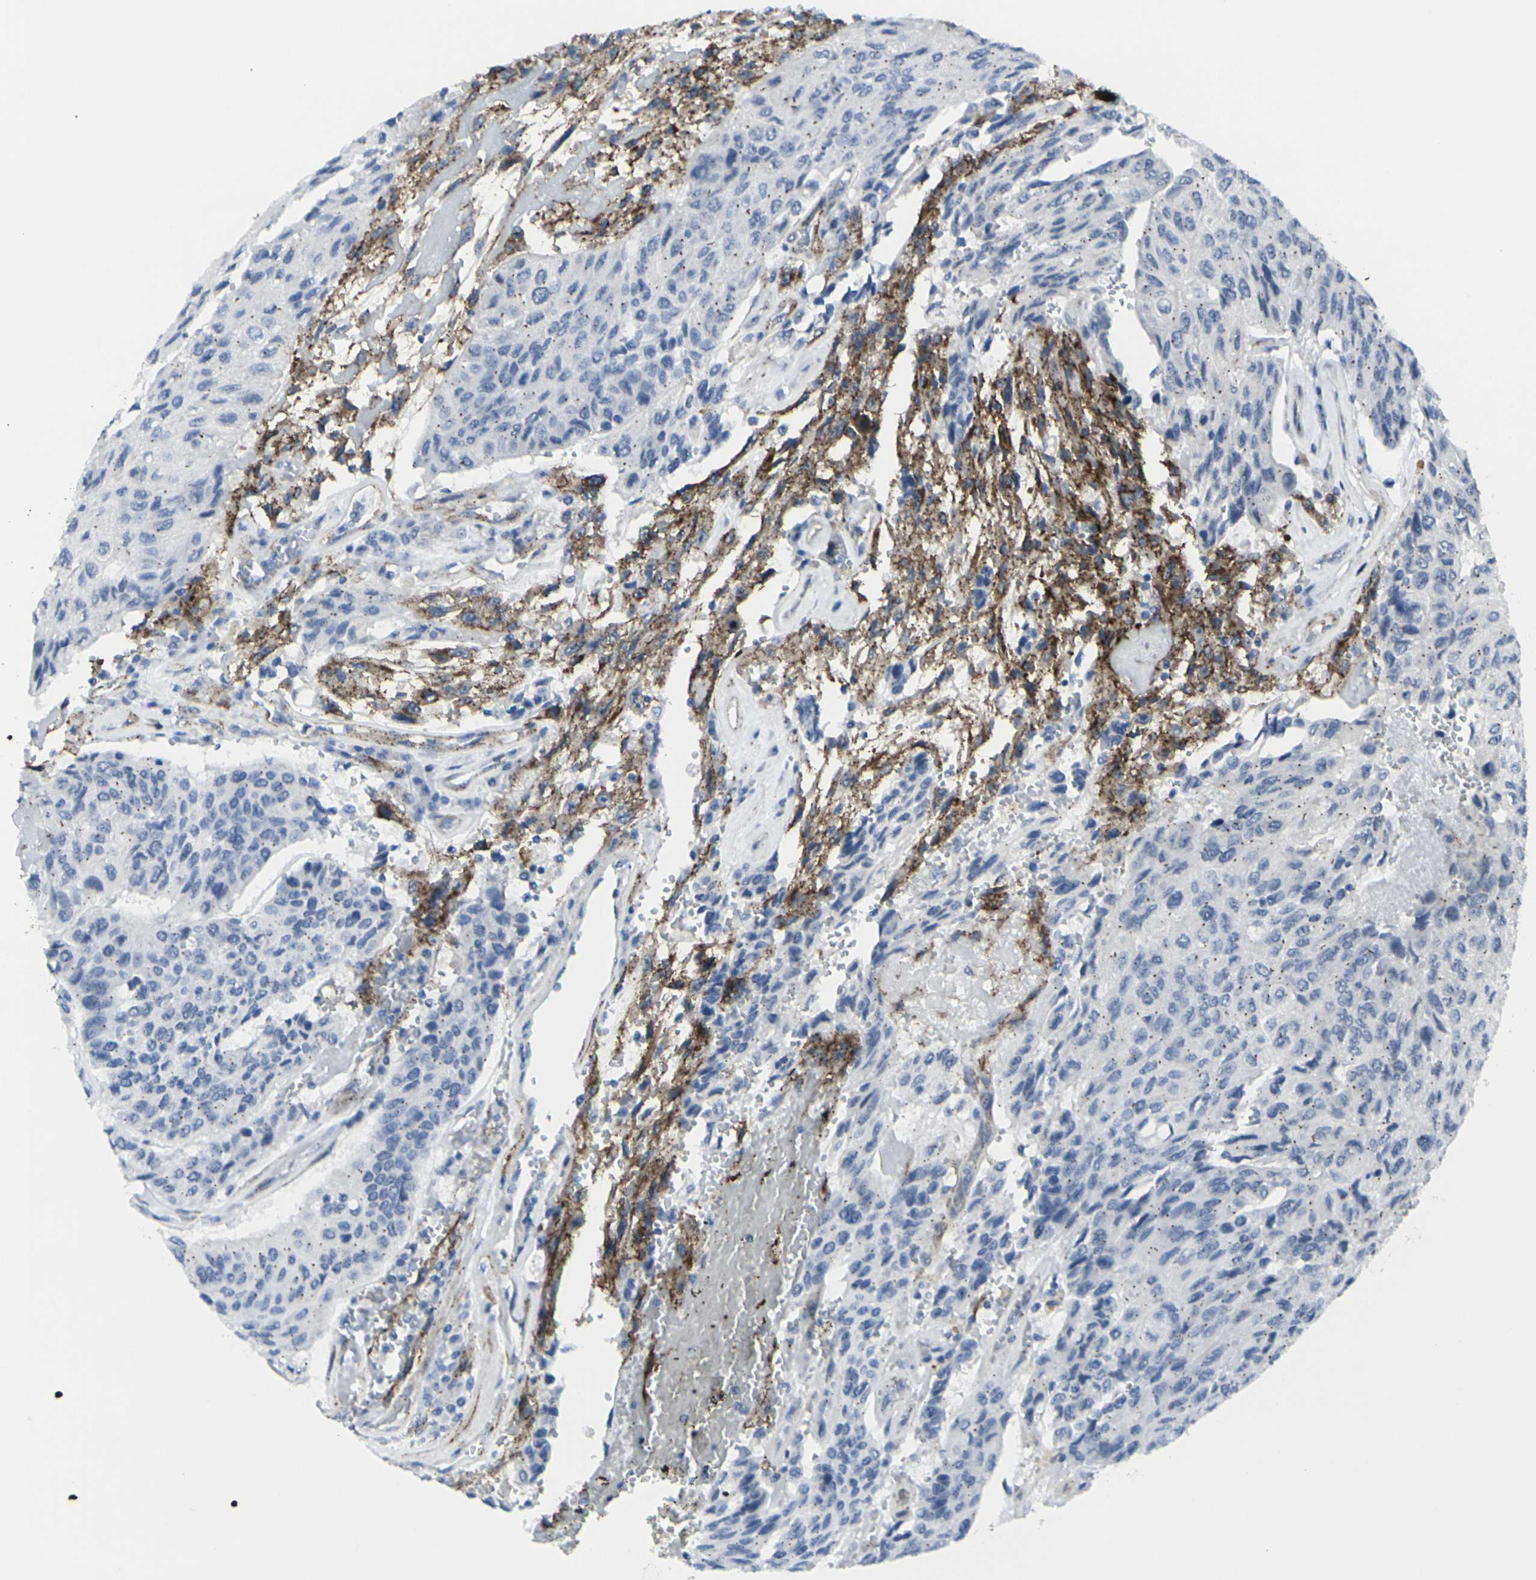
{"staining": {"intensity": "moderate", "quantity": "<25%", "location": "cytoplasmic/membranous"}, "tissue": "urothelial cancer", "cell_type": "Tumor cells", "image_type": "cancer", "snomed": [{"axis": "morphology", "description": "Urothelial carcinoma, High grade"}, {"axis": "topography", "description": "Urinary bladder"}], "caption": "Urothelial cancer tissue shows moderate cytoplasmic/membranous expression in approximately <25% of tumor cells", "gene": "CDH11", "patient": {"sex": "female", "age": 85}}